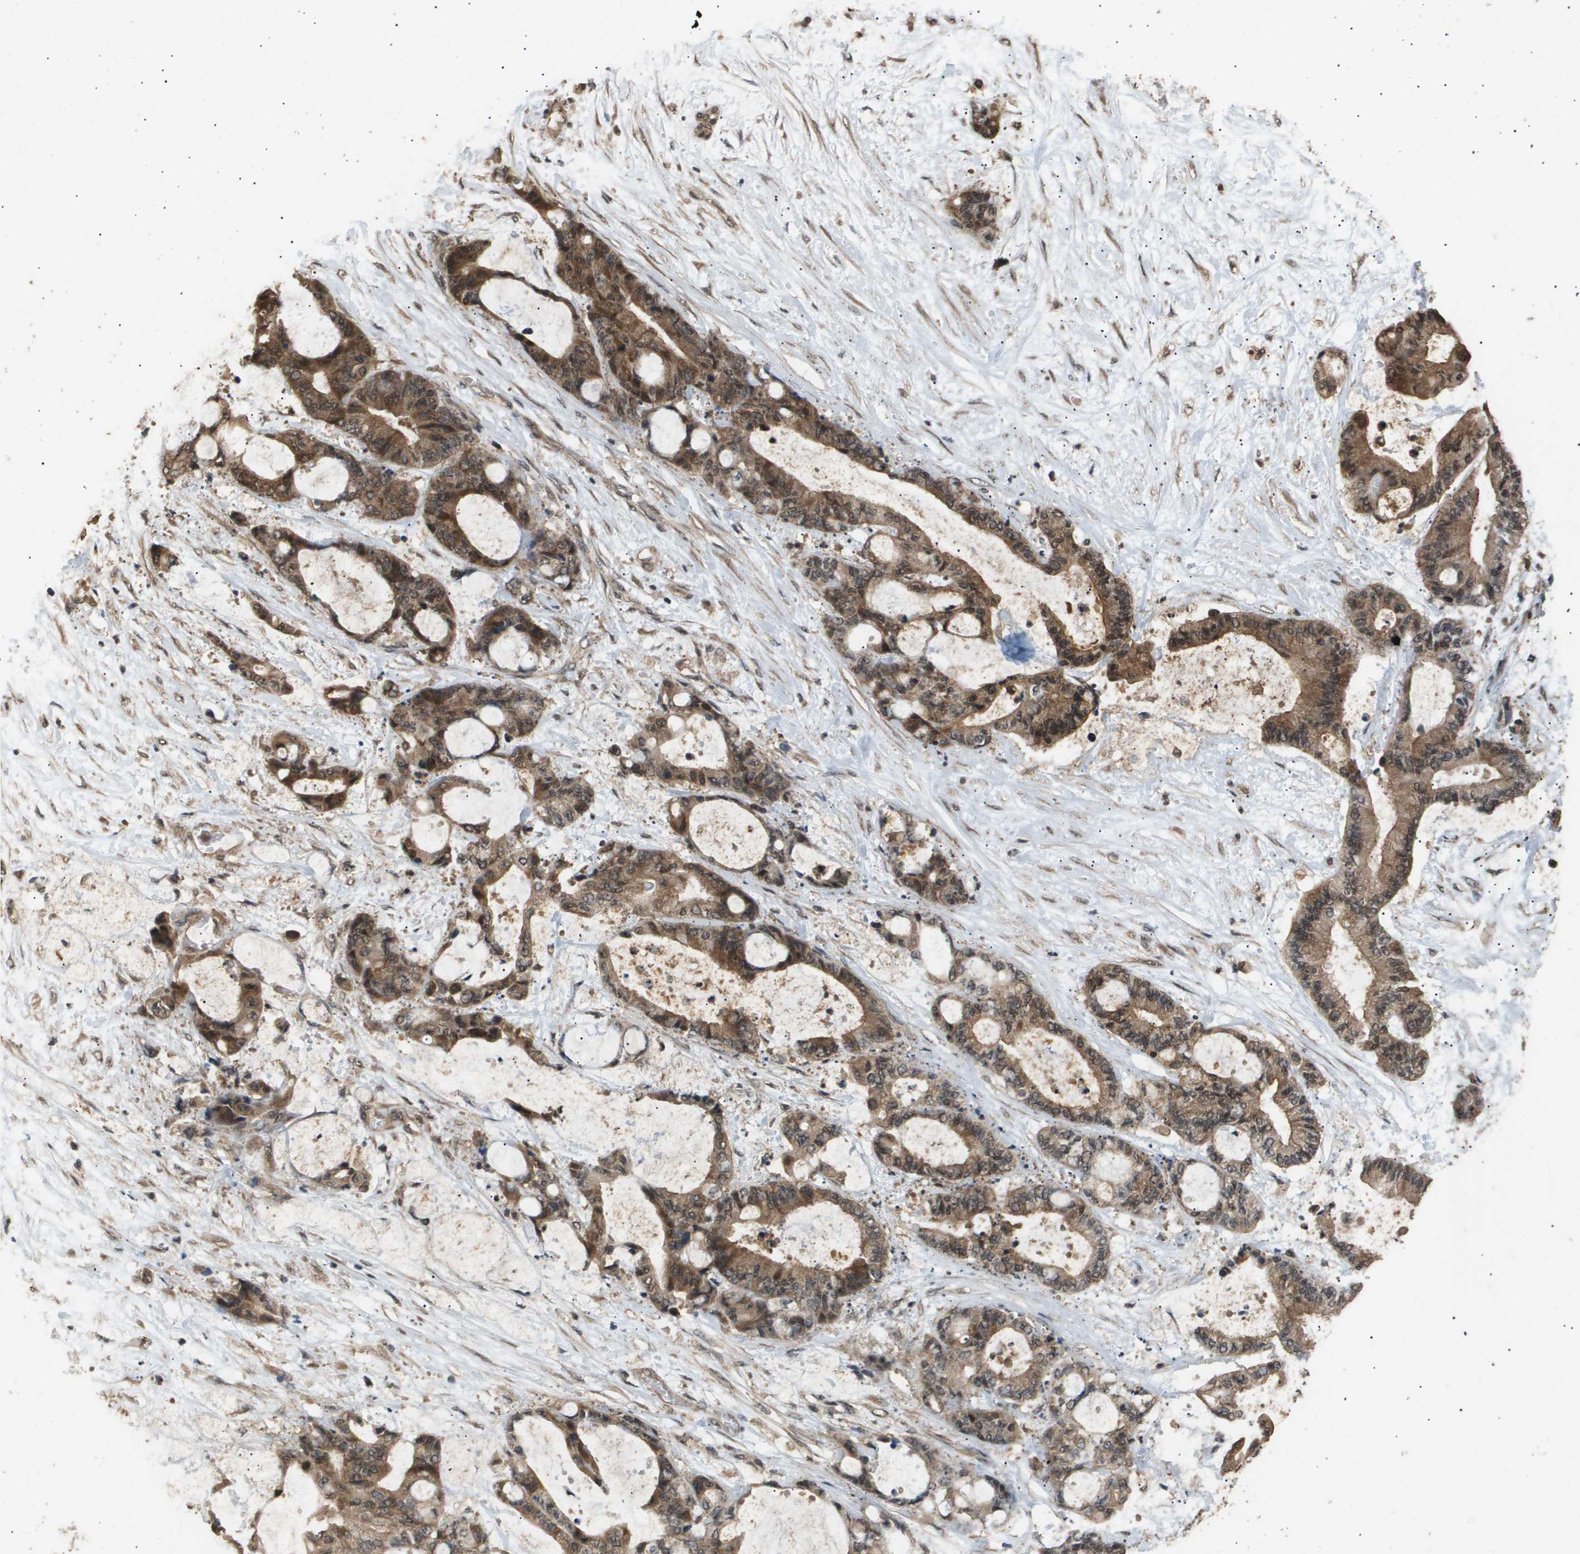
{"staining": {"intensity": "moderate", "quantity": ">75%", "location": "cytoplasmic/membranous,nuclear"}, "tissue": "liver cancer", "cell_type": "Tumor cells", "image_type": "cancer", "snomed": [{"axis": "morphology", "description": "Cholangiocarcinoma"}, {"axis": "topography", "description": "Liver"}], "caption": "Immunohistochemistry (IHC) (DAB (3,3'-diaminobenzidine)) staining of human cholangiocarcinoma (liver) demonstrates moderate cytoplasmic/membranous and nuclear protein staining in about >75% of tumor cells.", "gene": "ING1", "patient": {"sex": "female", "age": 73}}